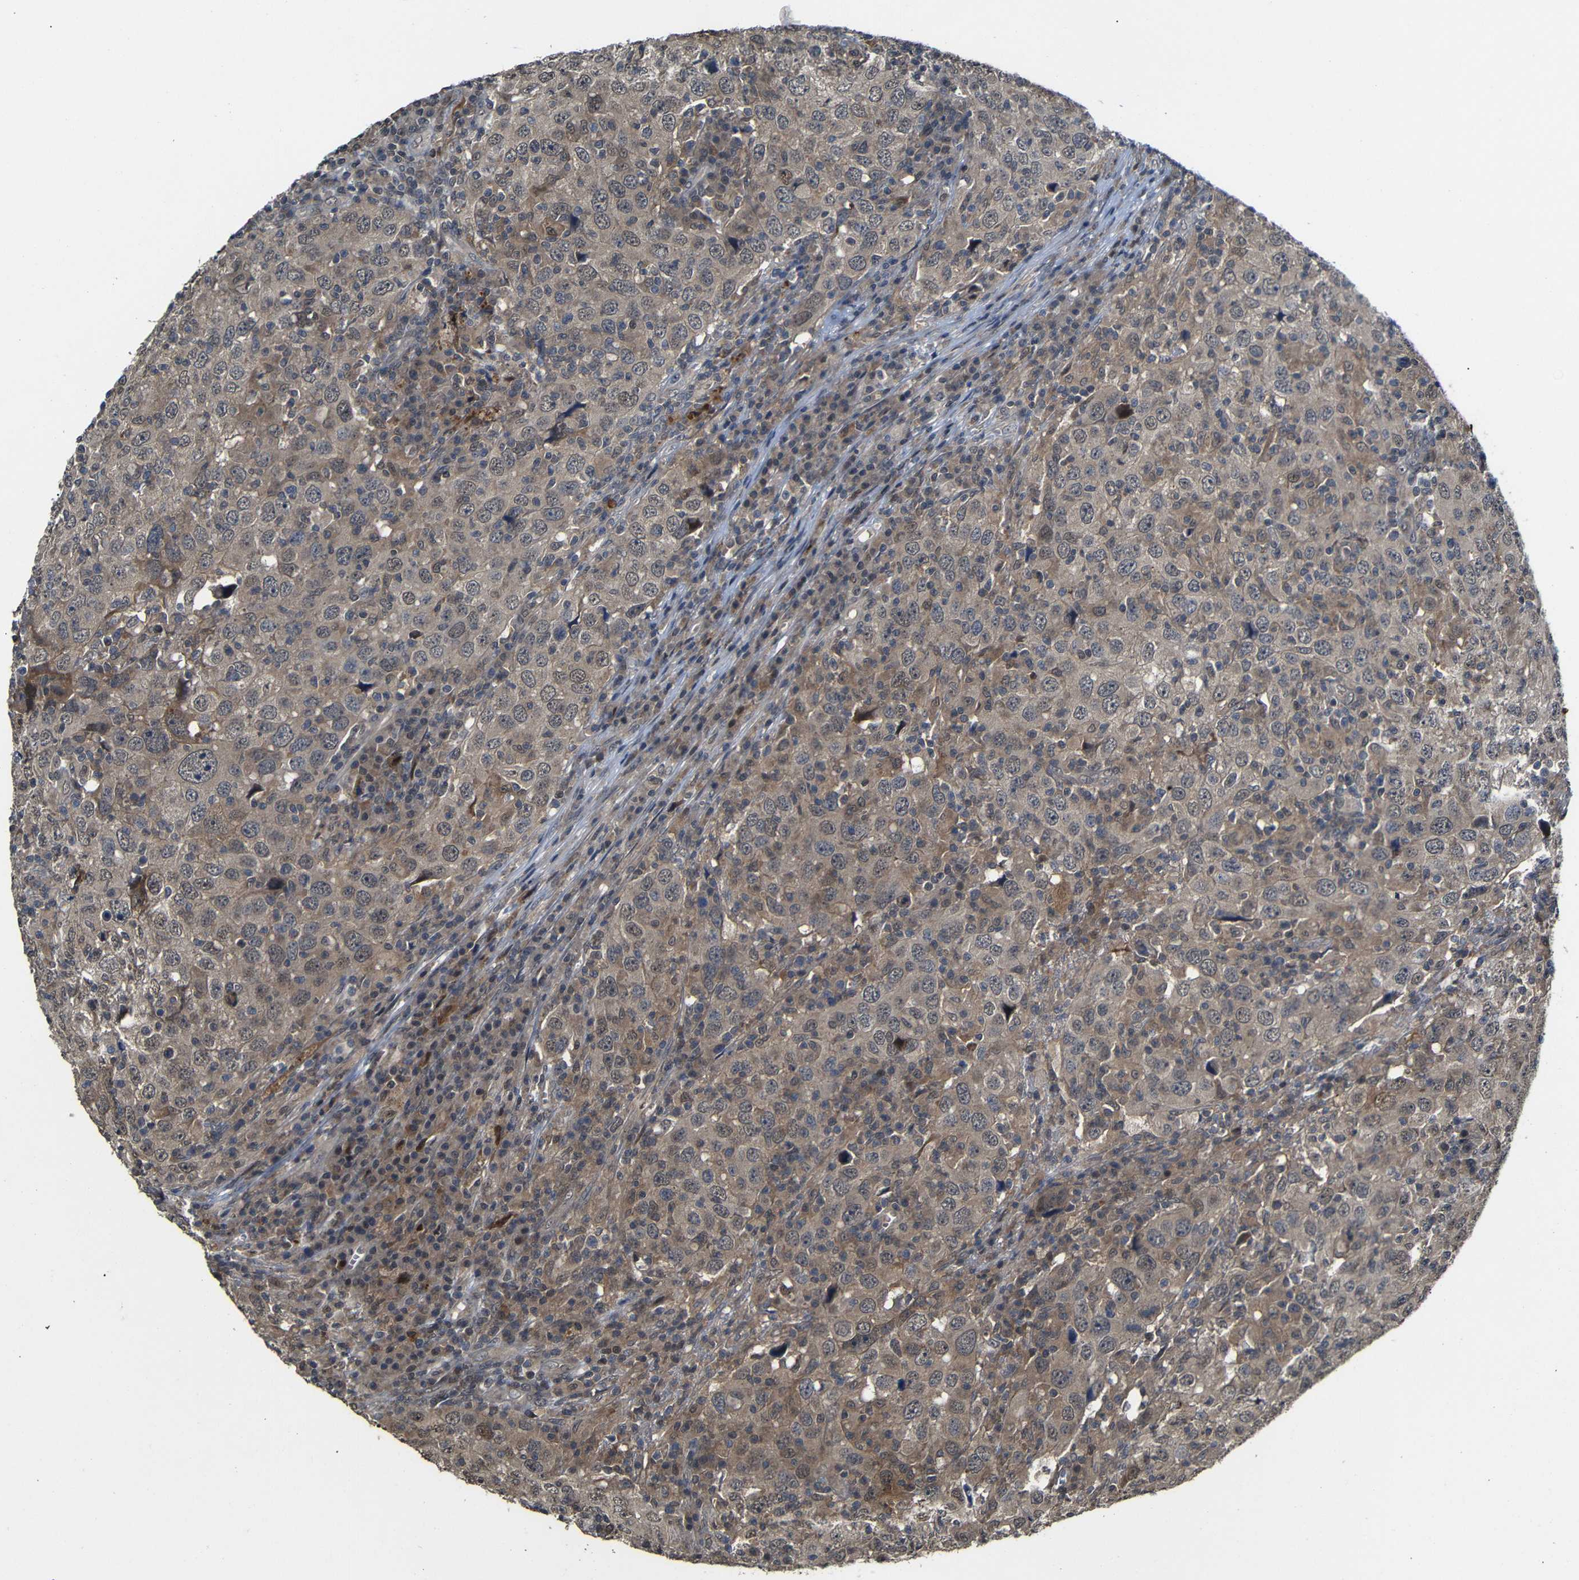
{"staining": {"intensity": "weak", "quantity": "25%-75%", "location": "cytoplasmic/membranous"}, "tissue": "head and neck cancer", "cell_type": "Tumor cells", "image_type": "cancer", "snomed": [{"axis": "morphology", "description": "Adenocarcinoma, NOS"}, {"axis": "topography", "description": "Salivary gland"}, {"axis": "topography", "description": "Head-Neck"}], "caption": "Protein staining of head and neck adenocarcinoma tissue exhibits weak cytoplasmic/membranous positivity in approximately 25%-75% of tumor cells.", "gene": "ATG12", "patient": {"sex": "female", "age": 65}}